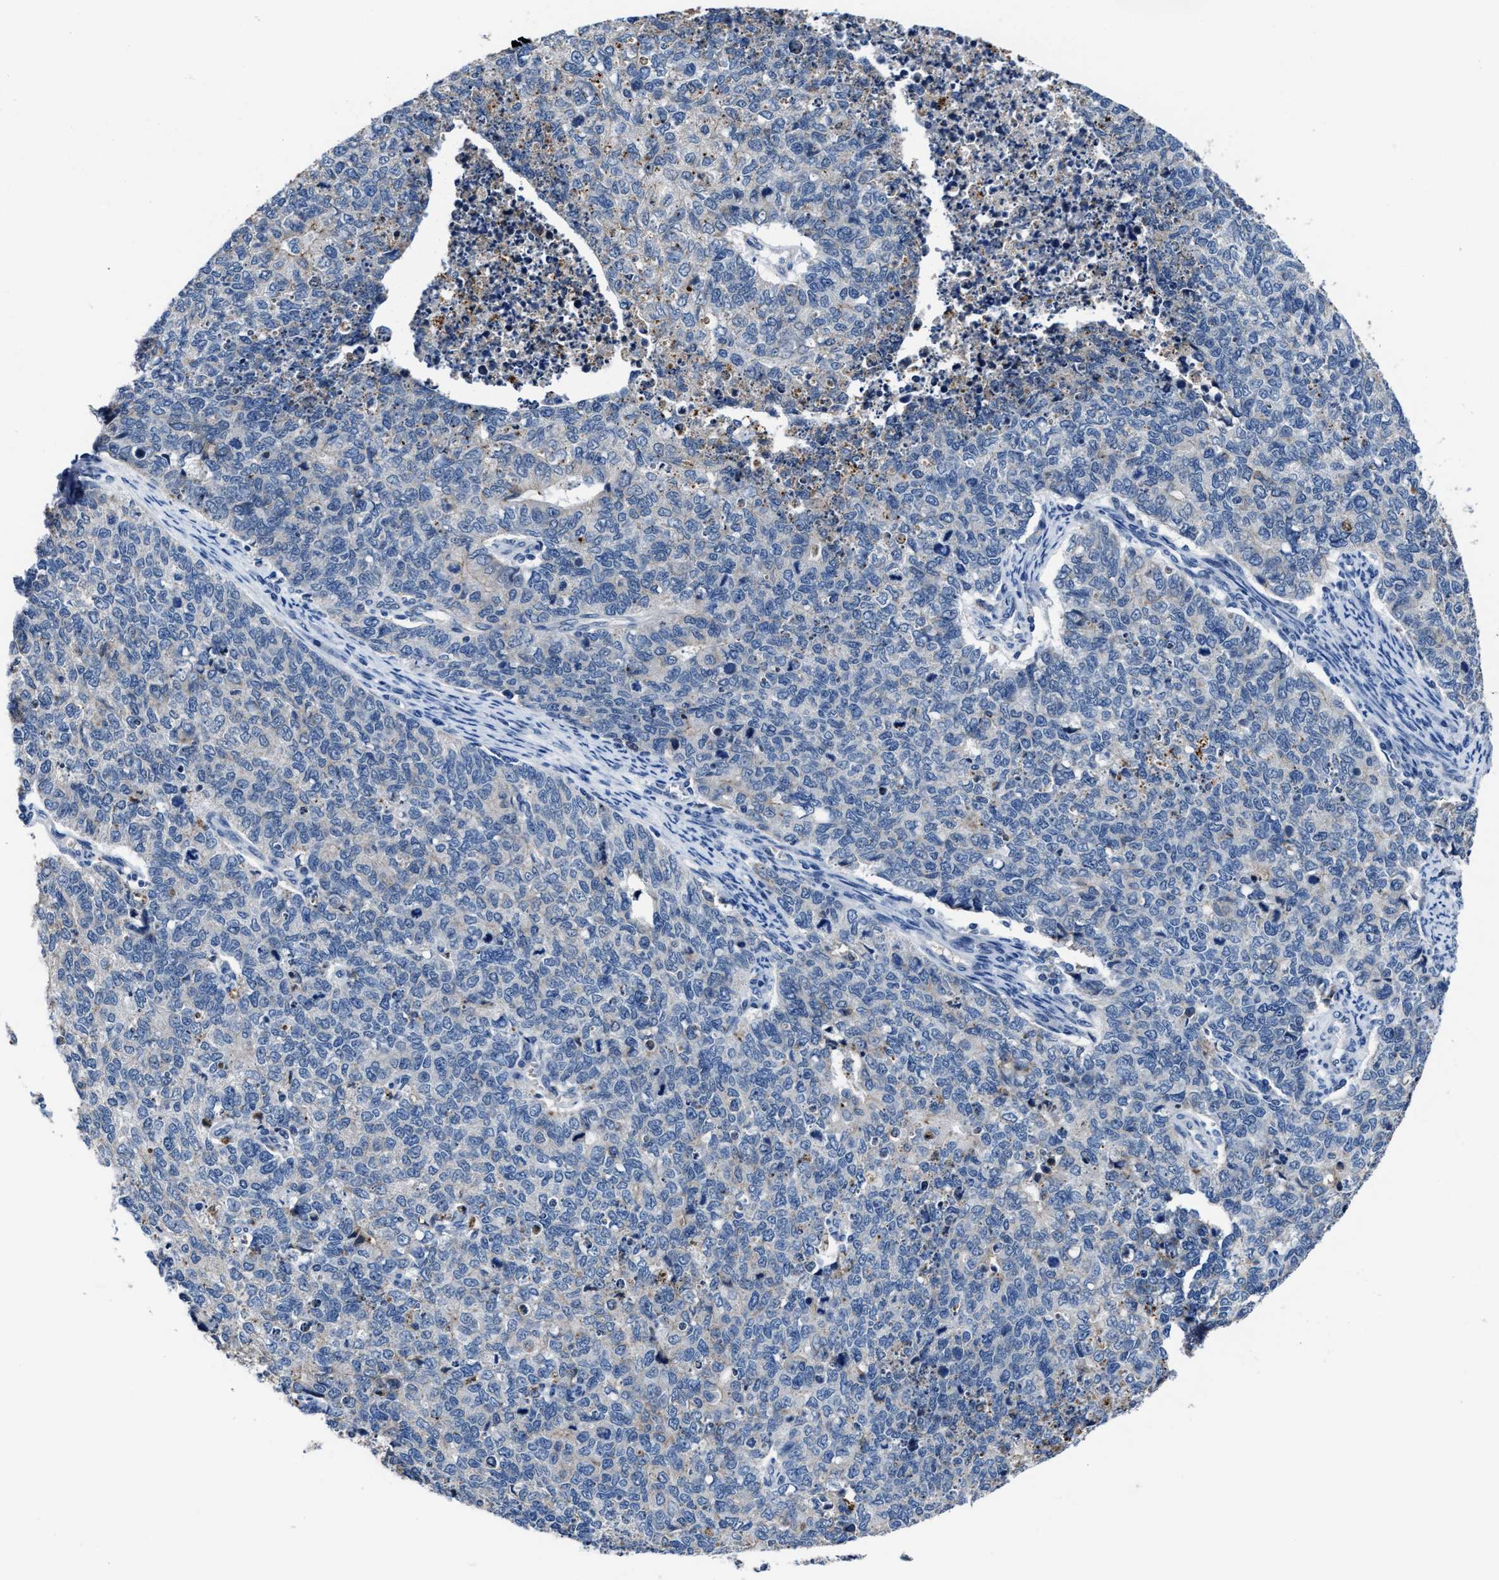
{"staining": {"intensity": "negative", "quantity": "none", "location": "none"}, "tissue": "cervical cancer", "cell_type": "Tumor cells", "image_type": "cancer", "snomed": [{"axis": "morphology", "description": "Squamous cell carcinoma, NOS"}, {"axis": "topography", "description": "Cervix"}], "caption": "This is a image of IHC staining of cervical cancer, which shows no staining in tumor cells.", "gene": "GHITM", "patient": {"sex": "female", "age": 63}}